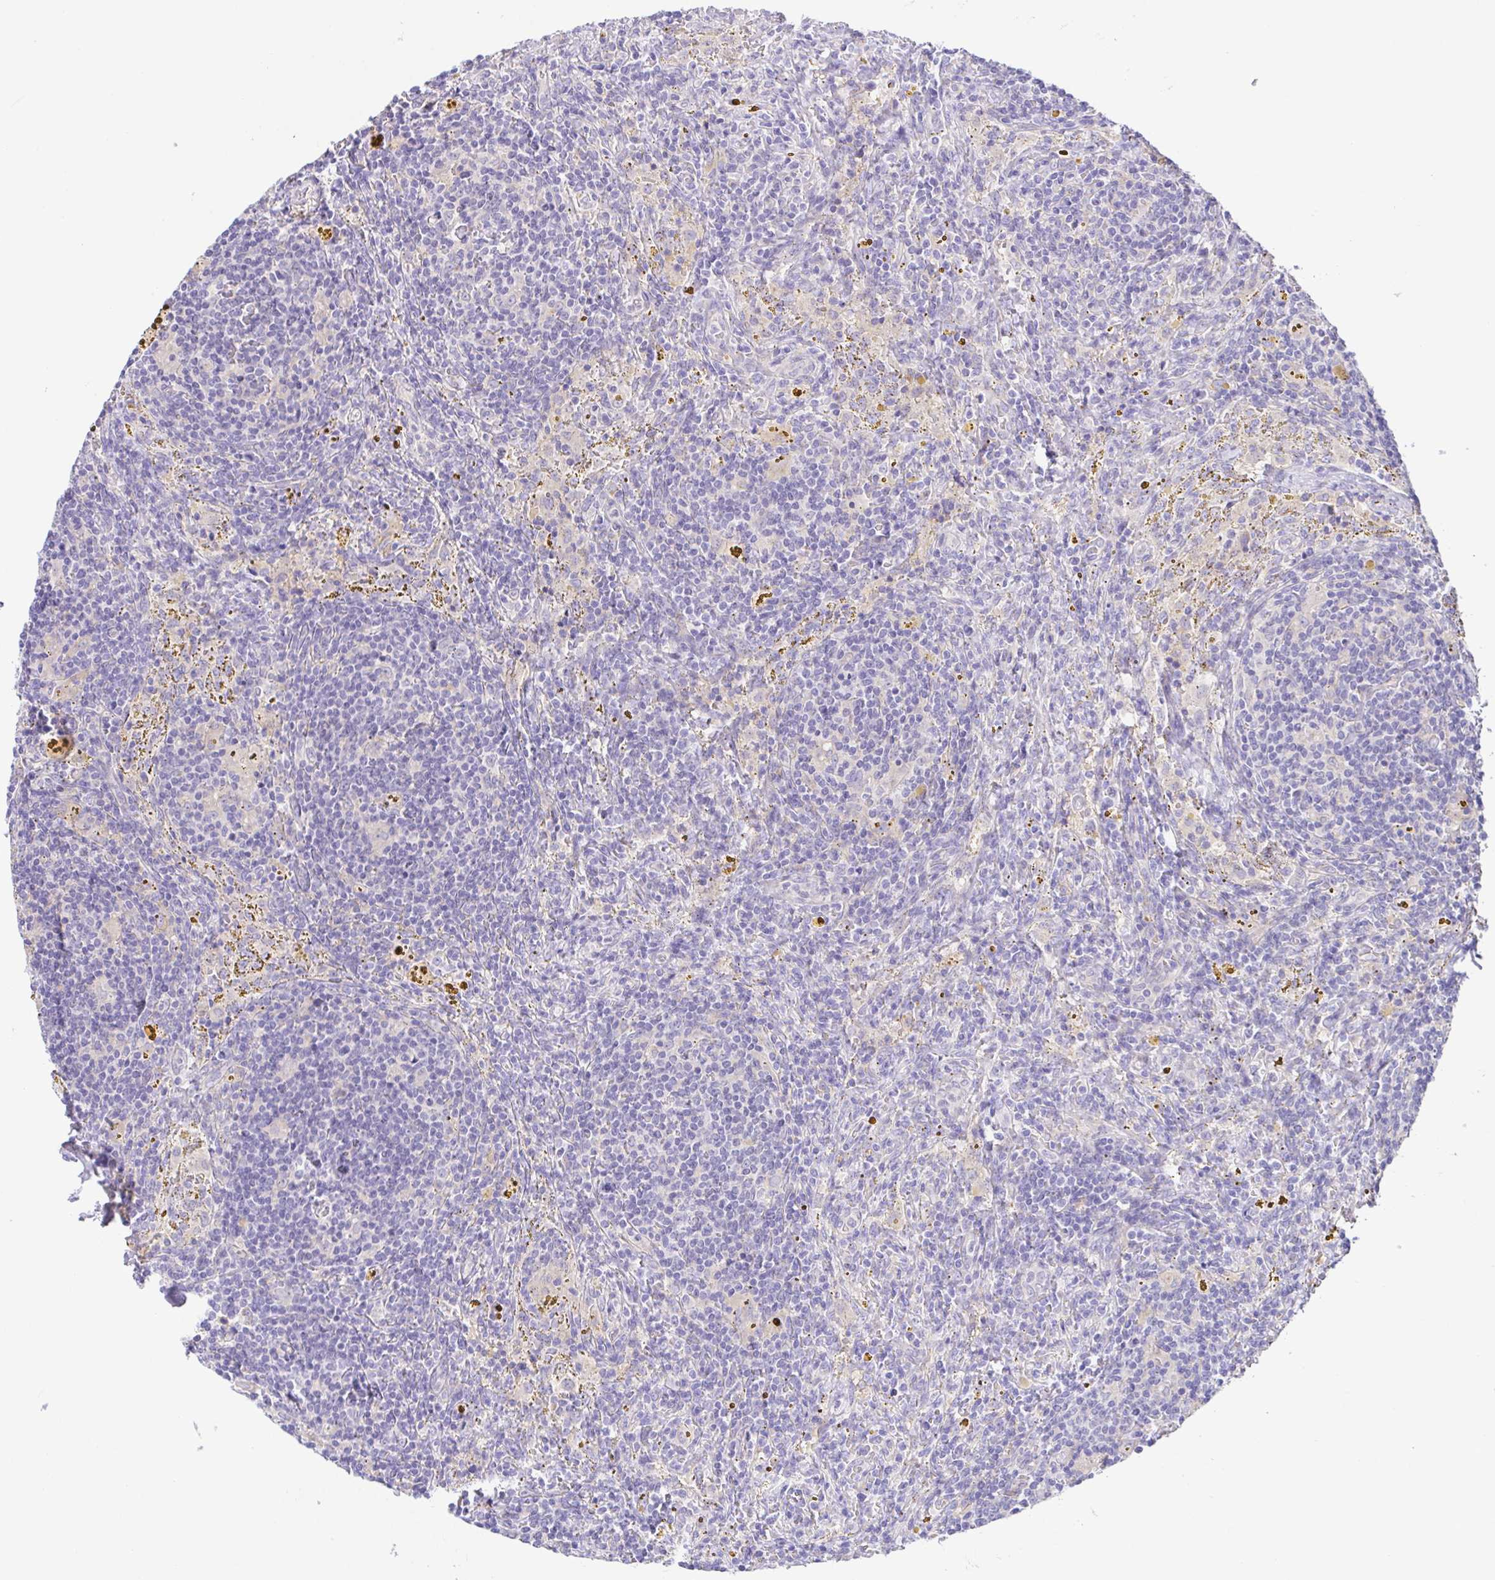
{"staining": {"intensity": "negative", "quantity": "none", "location": "none"}, "tissue": "lymphoma", "cell_type": "Tumor cells", "image_type": "cancer", "snomed": [{"axis": "morphology", "description": "Malignant lymphoma, non-Hodgkin's type, Low grade"}, {"axis": "topography", "description": "Spleen"}], "caption": "Protein analysis of low-grade malignant lymphoma, non-Hodgkin's type shows no significant positivity in tumor cells. (Immunohistochemistry, brightfield microscopy, high magnification).", "gene": "KRTDAP", "patient": {"sex": "female", "age": 70}}